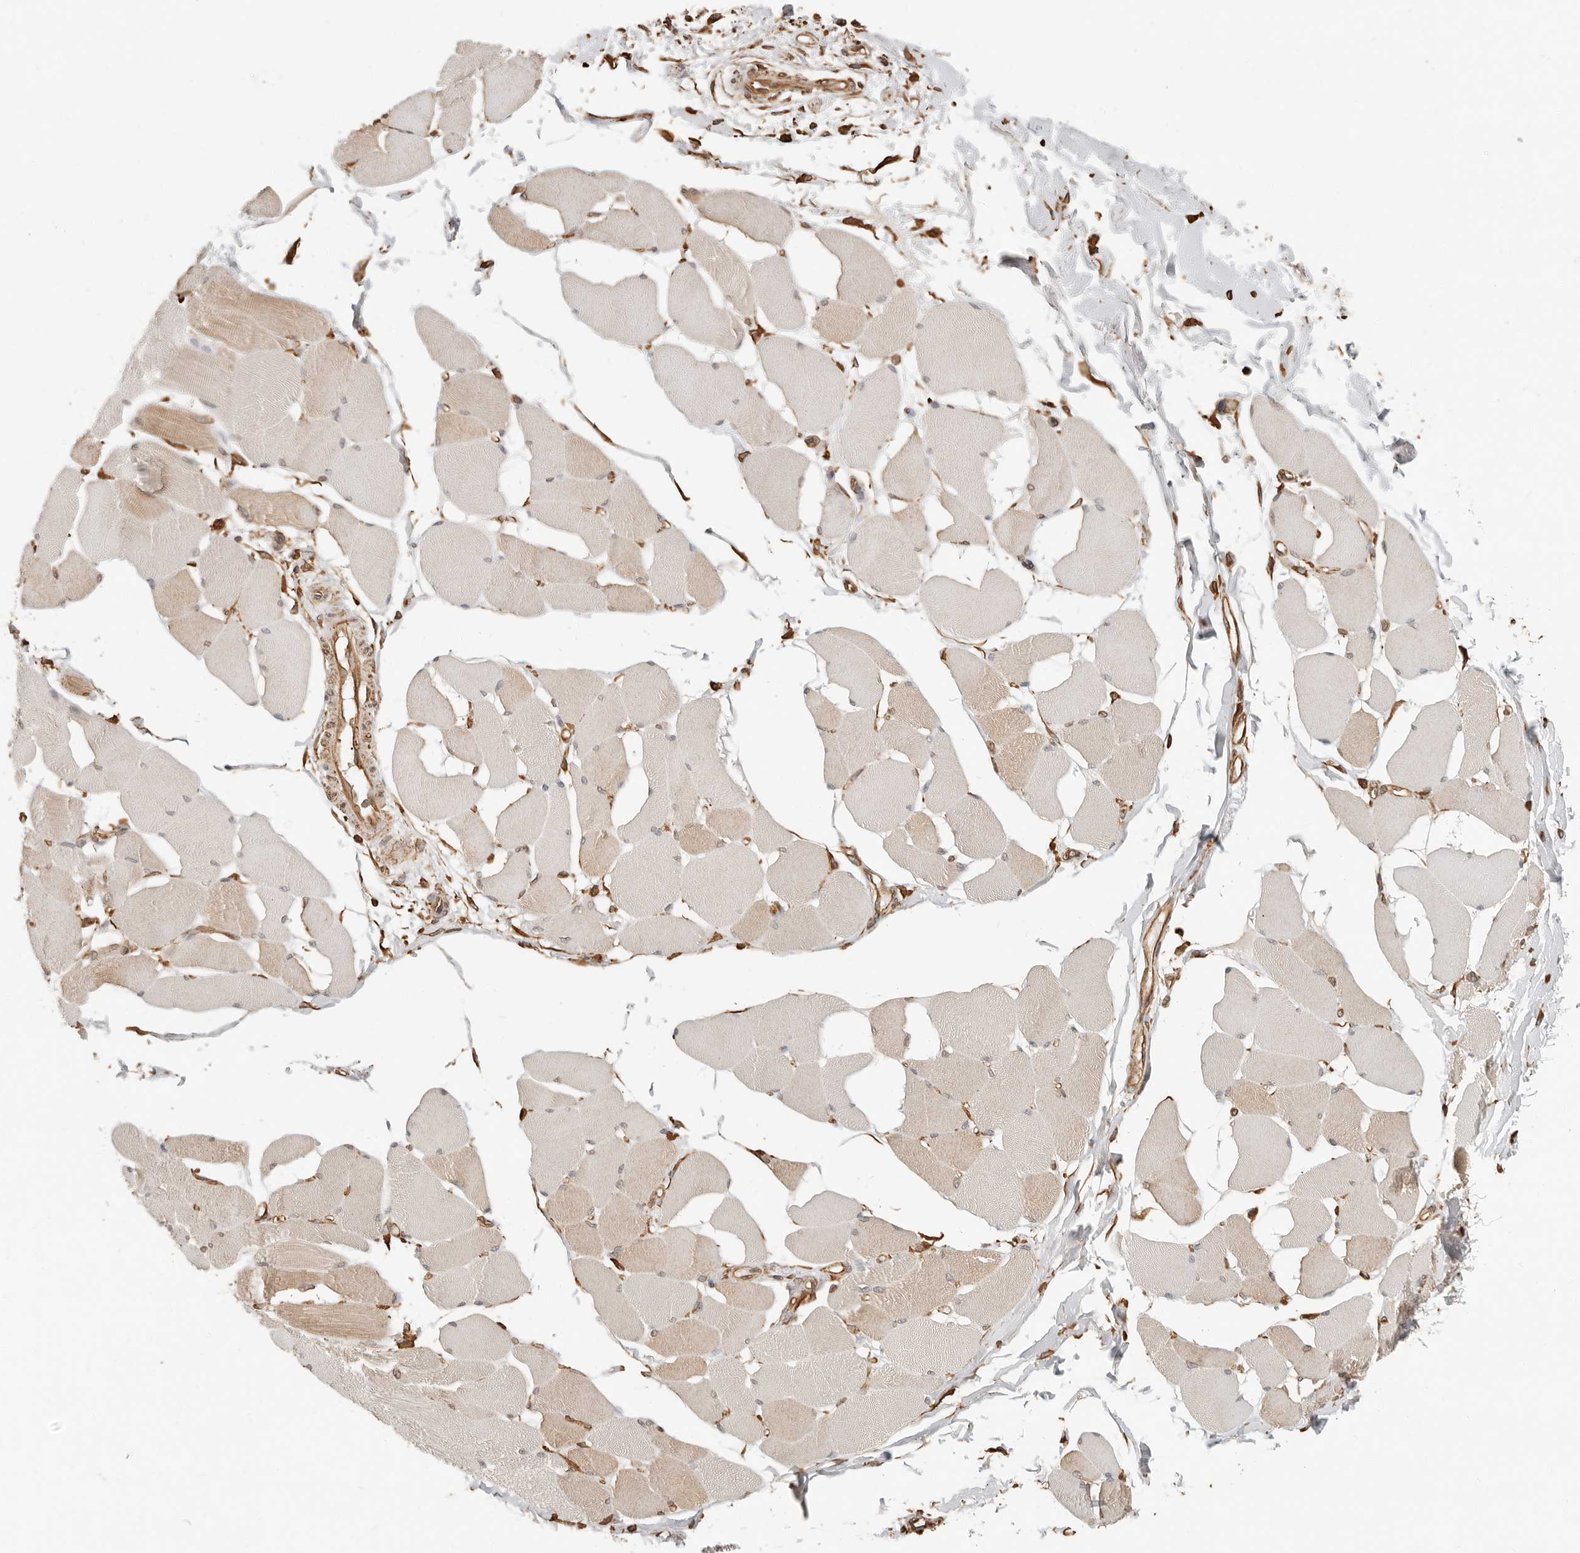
{"staining": {"intensity": "weak", "quantity": "25%-75%", "location": "cytoplasmic/membranous"}, "tissue": "skeletal muscle", "cell_type": "Myocytes", "image_type": "normal", "snomed": [{"axis": "morphology", "description": "Normal tissue, NOS"}, {"axis": "topography", "description": "Skin"}, {"axis": "topography", "description": "Skeletal muscle"}], "caption": "A photomicrograph showing weak cytoplasmic/membranous expression in approximately 25%-75% of myocytes in unremarkable skeletal muscle, as visualized by brown immunohistochemical staining.", "gene": "ARHGEF10L", "patient": {"sex": "male", "age": 83}}